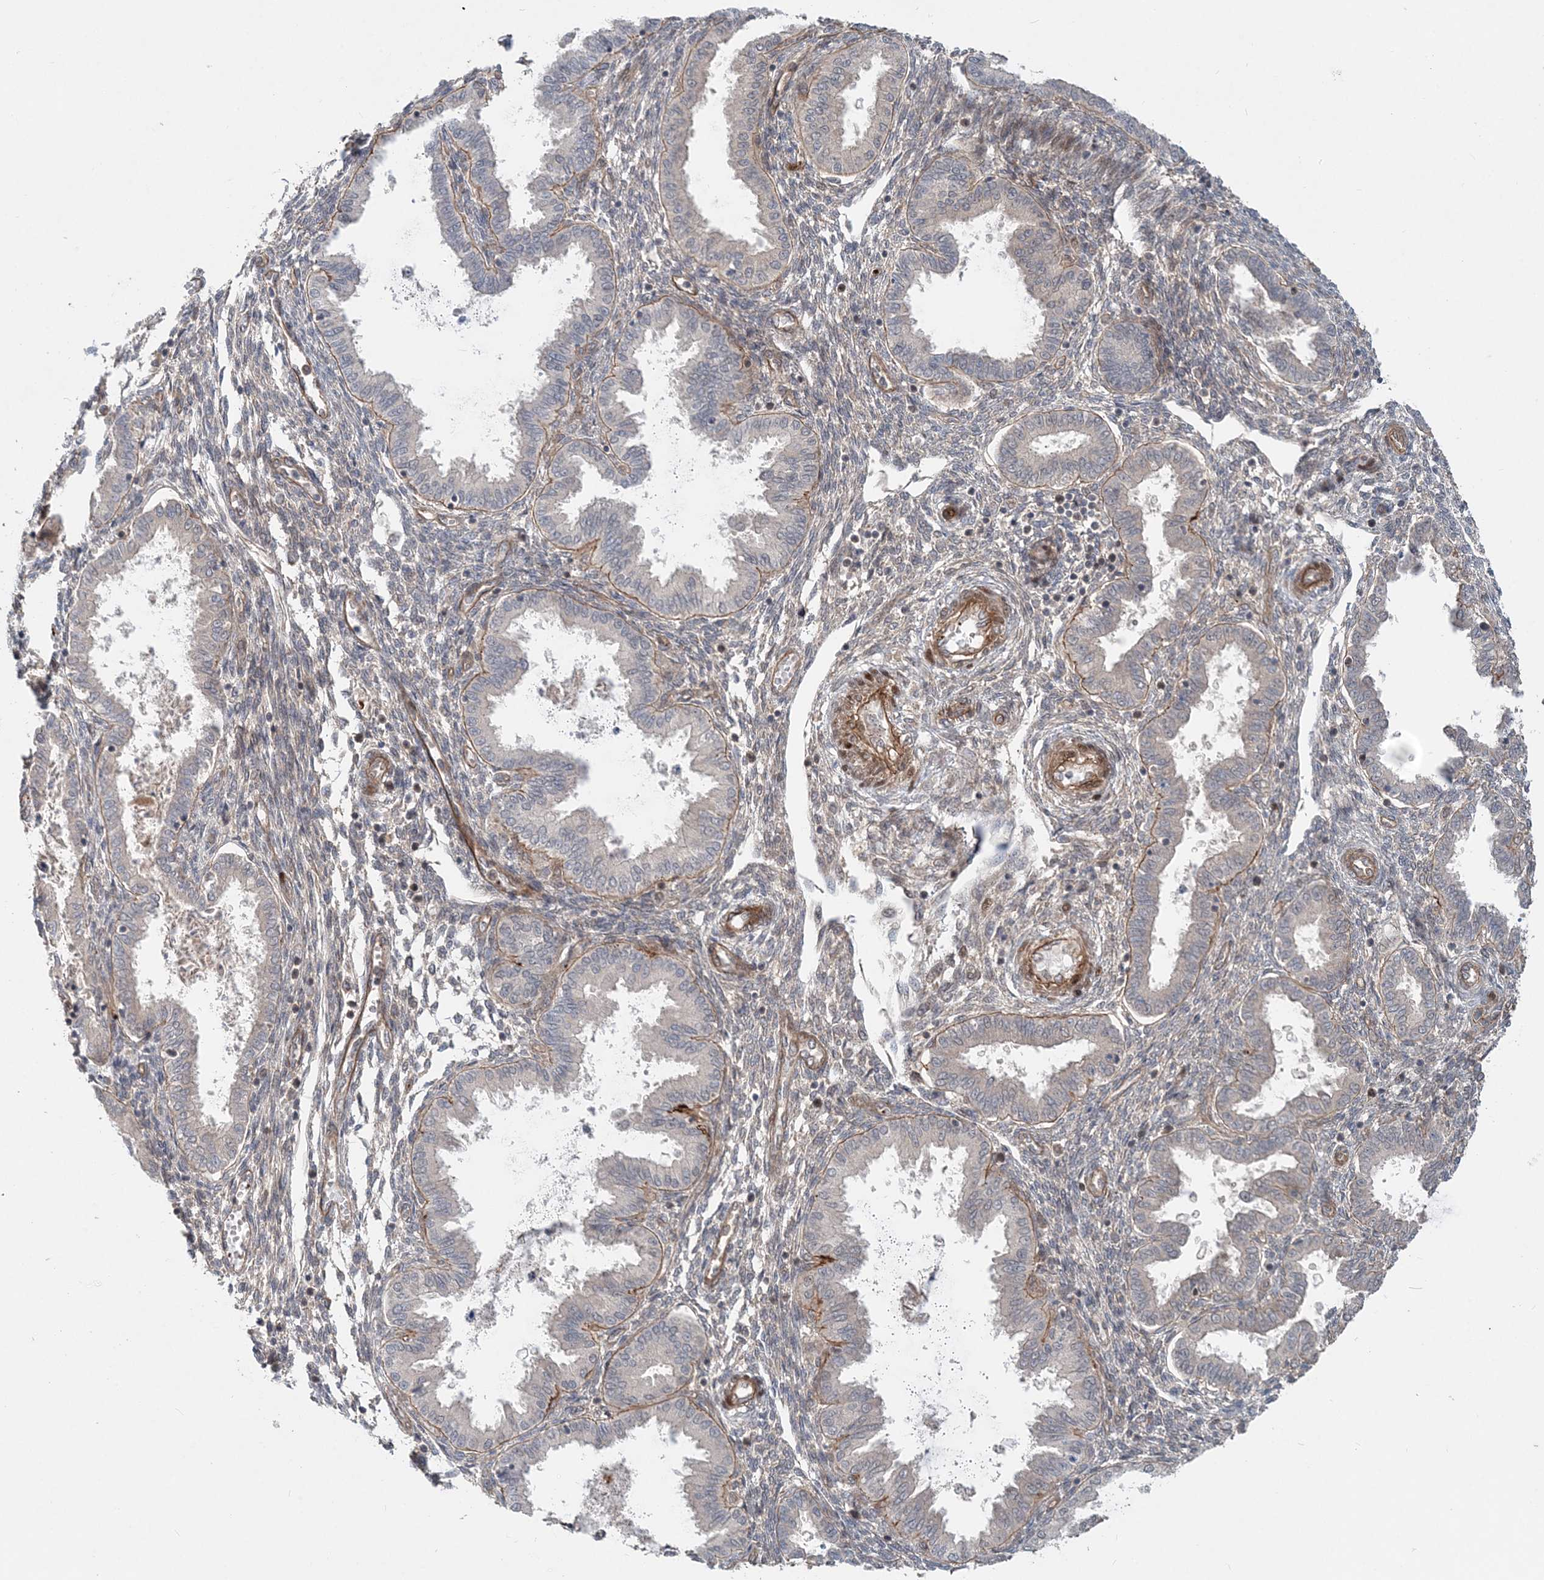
{"staining": {"intensity": "moderate", "quantity": "25%-75%", "location": "cytoplasmic/membranous"}, "tissue": "endometrium", "cell_type": "Cells in endometrial stroma", "image_type": "normal", "snomed": [{"axis": "morphology", "description": "Normal tissue, NOS"}, {"axis": "topography", "description": "Endometrium"}], "caption": "Unremarkable endometrium exhibits moderate cytoplasmic/membranous expression in approximately 25%-75% of cells in endometrial stroma, visualized by immunohistochemistry.", "gene": "GEMIN5", "patient": {"sex": "female", "age": 33}}